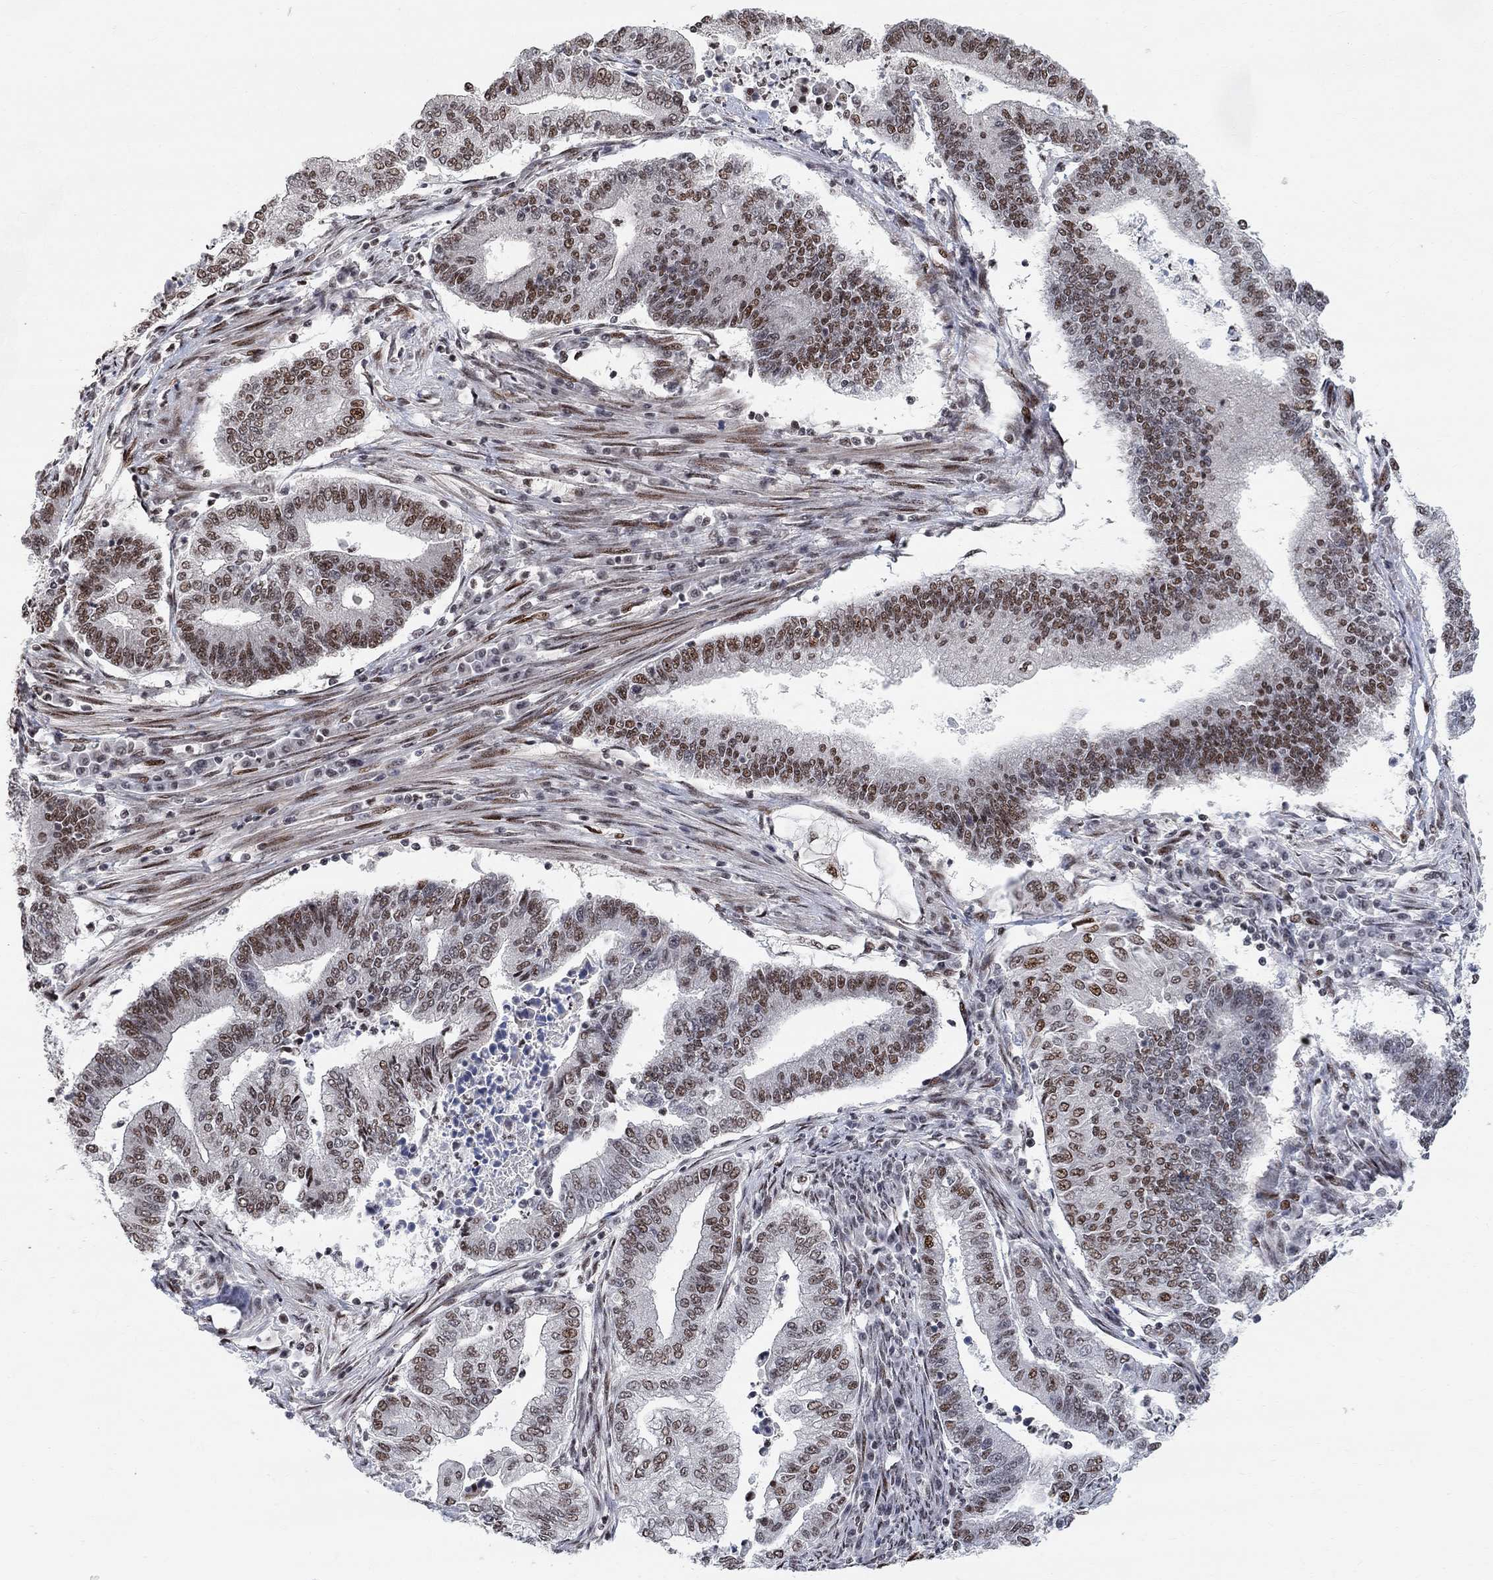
{"staining": {"intensity": "strong", "quantity": "25%-75%", "location": "nuclear"}, "tissue": "endometrial cancer", "cell_type": "Tumor cells", "image_type": "cancer", "snomed": [{"axis": "morphology", "description": "Adenocarcinoma, NOS"}, {"axis": "topography", "description": "Uterus"}, {"axis": "topography", "description": "Endometrium"}], "caption": "Immunohistochemistry of human endometrial cancer (adenocarcinoma) exhibits high levels of strong nuclear expression in approximately 25%-75% of tumor cells. (Stains: DAB in brown, nuclei in blue, Microscopy: brightfield microscopy at high magnification).", "gene": "E4F1", "patient": {"sex": "female", "age": 54}}